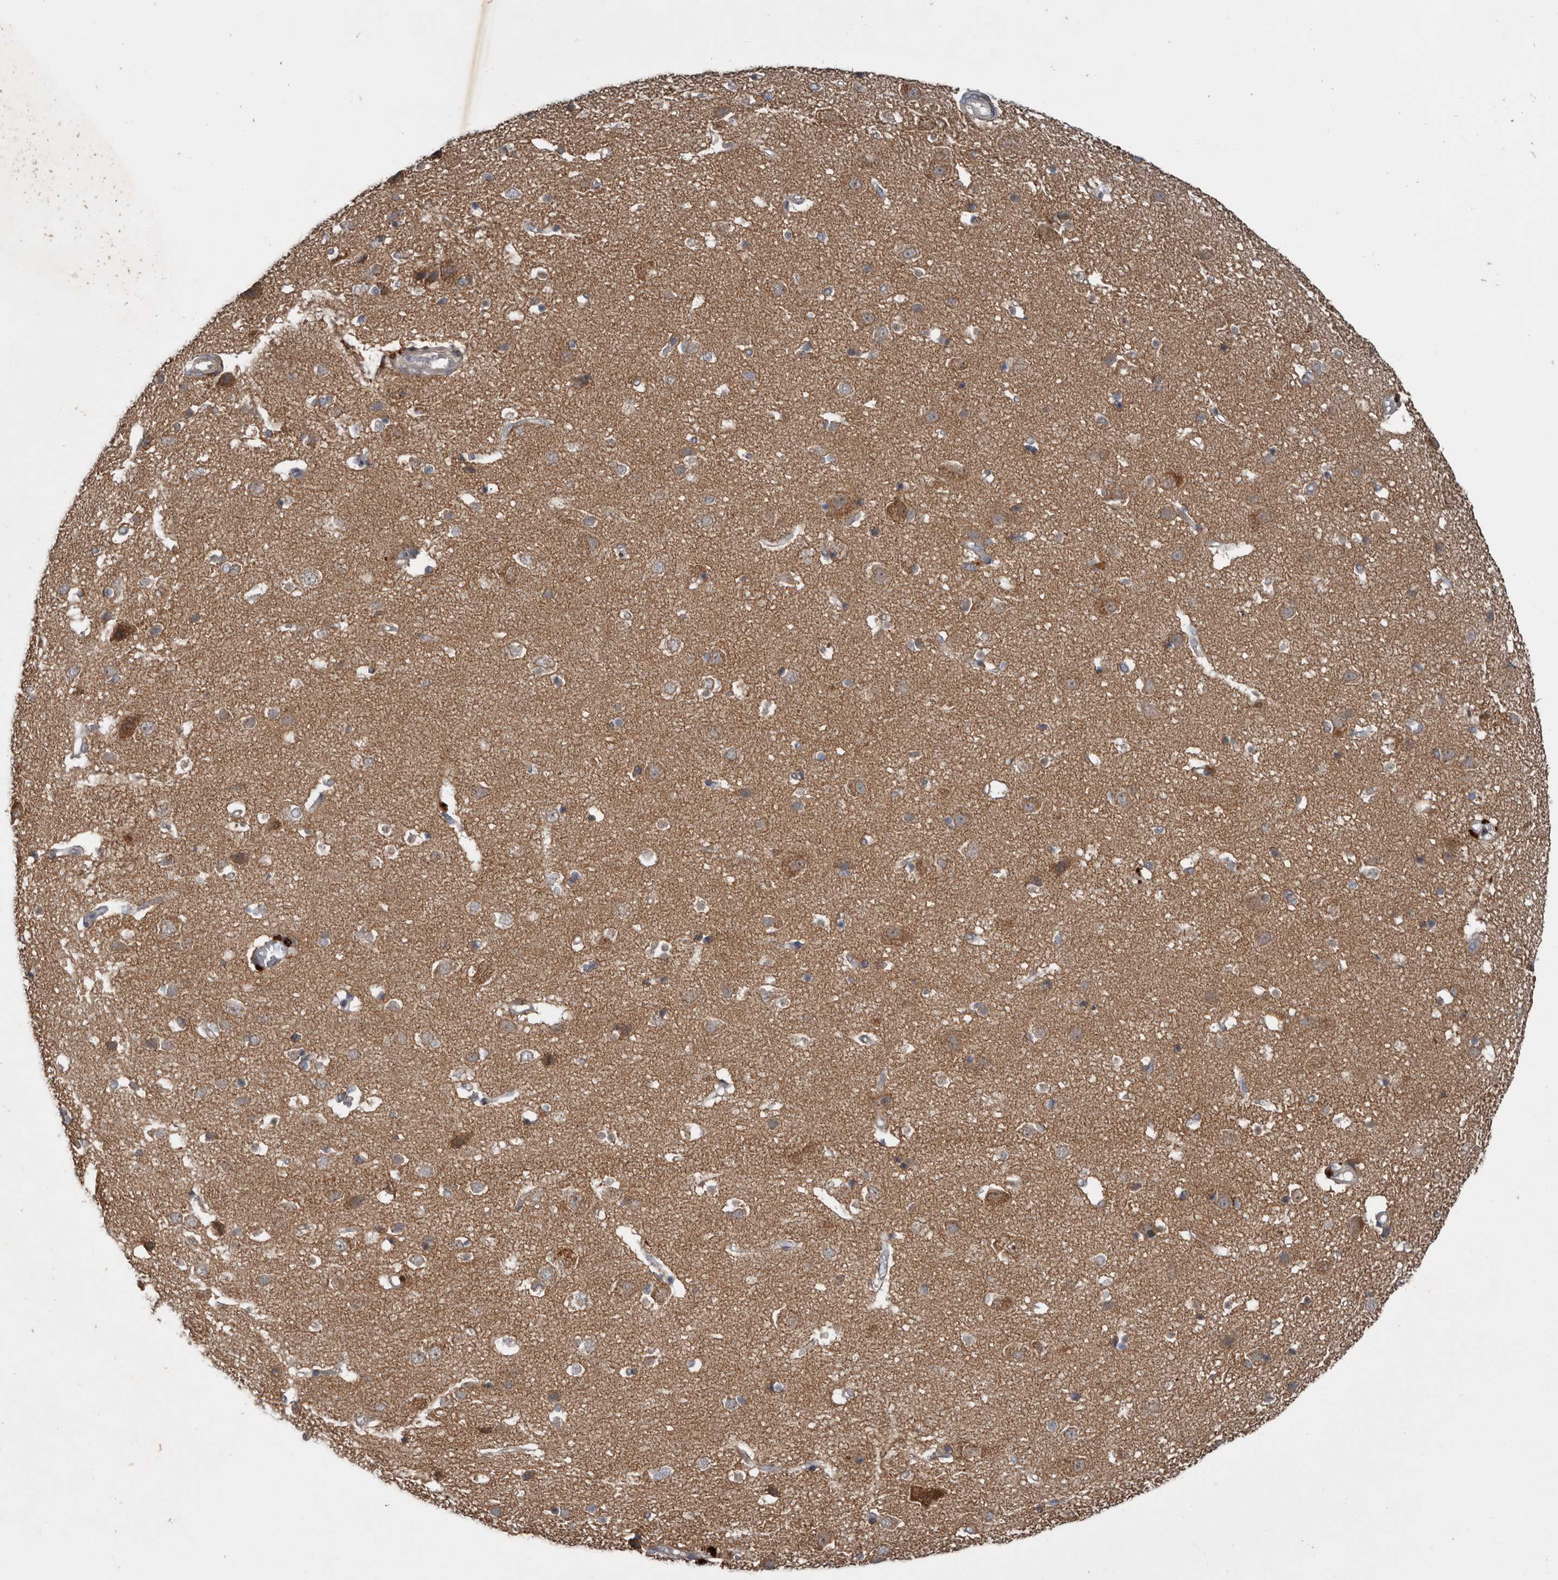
{"staining": {"intensity": "negative", "quantity": "none", "location": "none"}, "tissue": "cerebral cortex", "cell_type": "Endothelial cells", "image_type": "normal", "snomed": [{"axis": "morphology", "description": "Normal tissue, NOS"}, {"axis": "topography", "description": "Cerebral cortex"}], "caption": "Cerebral cortex was stained to show a protein in brown. There is no significant expression in endothelial cells. The staining was performed using DAB to visualize the protein expression in brown, while the nuclei were stained in blue with hematoxylin (Magnification: 20x).", "gene": "DNAJB4", "patient": {"sex": "male", "age": 54}}